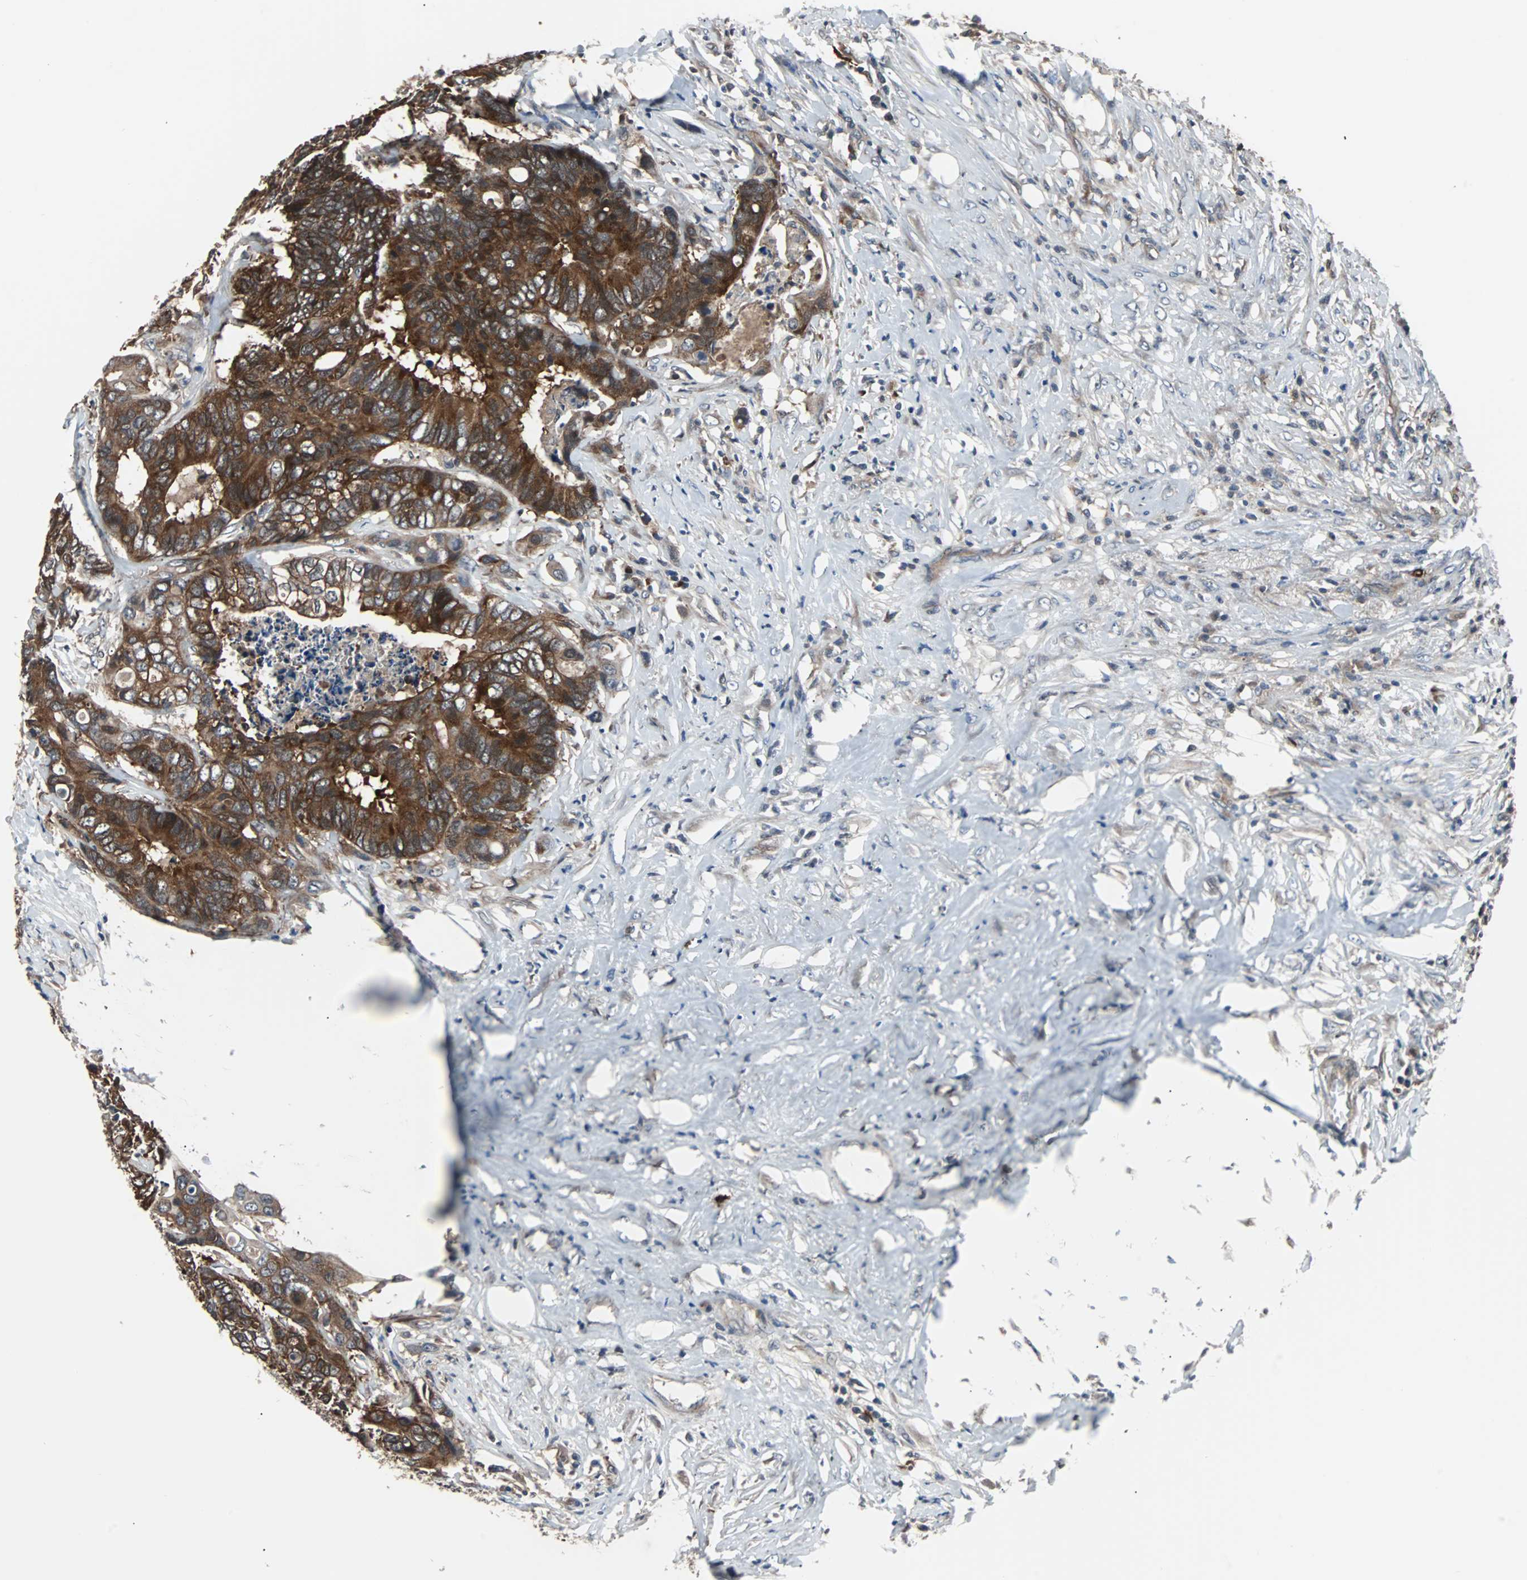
{"staining": {"intensity": "strong", "quantity": ">75%", "location": "cytoplasmic/membranous"}, "tissue": "colorectal cancer", "cell_type": "Tumor cells", "image_type": "cancer", "snomed": [{"axis": "morphology", "description": "Adenocarcinoma, NOS"}, {"axis": "topography", "description": "Rectum"}], "caption": "The photomicrograph exhibits immunohistochemical staining of colorectal cancer (adenocarcinoma). There is strong cytoplasmic/membranous positivity is present in about >75% of tumor cells. (Stains: DAB (3,3'-diaminobenzidine) in brown, nuclei in blue, Microscopy: brightfield microscopy at high magnification).", "gene": "PAK1", "patient": {"sex": "male", "age": 55}}